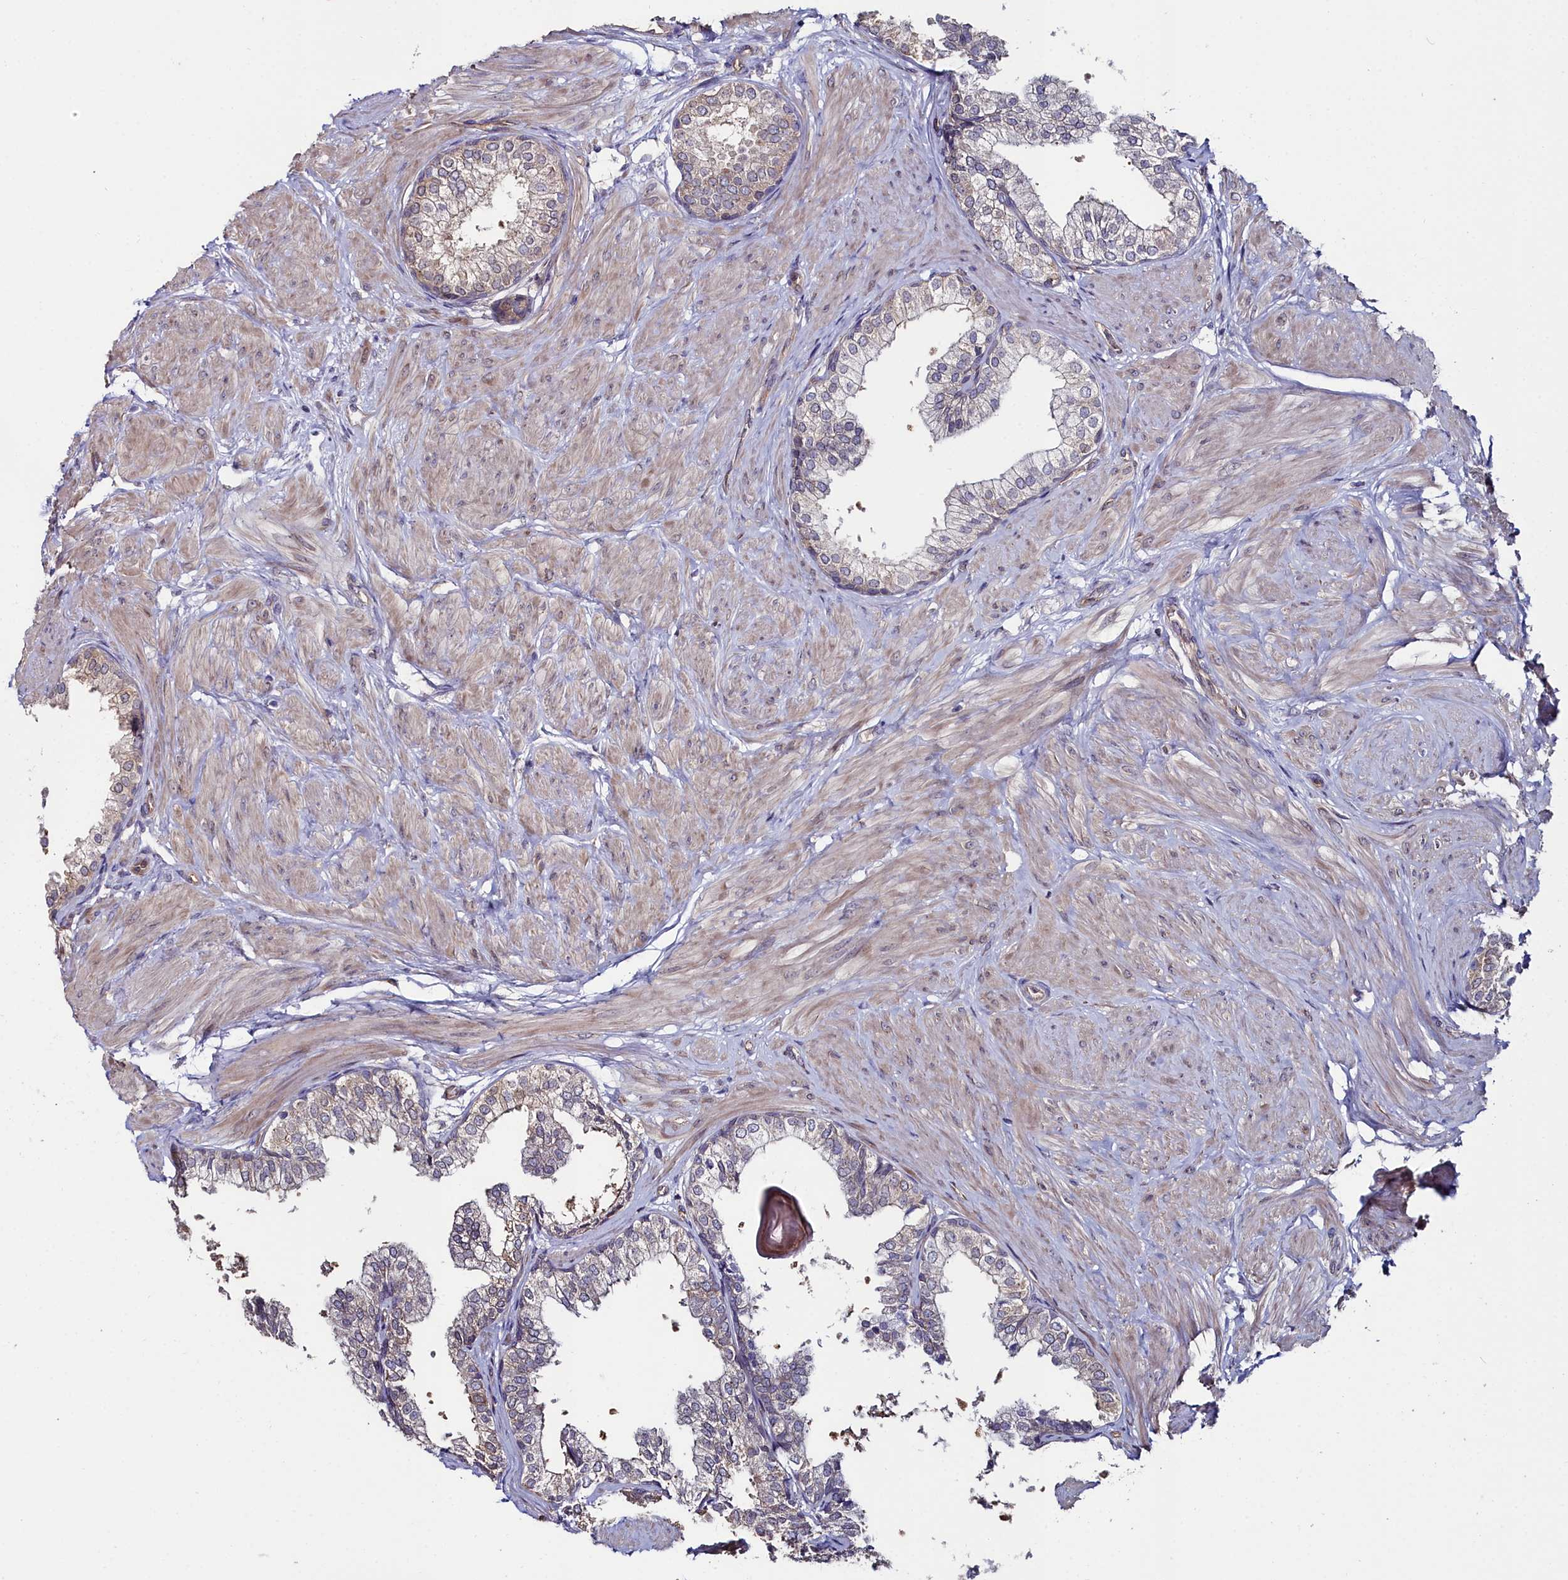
{"staining": {"intensity": "moderate", "quantity": "<25%", "location": "cytoplasmic/membranous"}, "tissue": "prostate", "cell_type": "Glandular cells", "image_type": "normal", "snomed": [{"axis": "morphology", "description": "Normal tissue, NOS"}, {"axis": "topography", "description": "Prostate"}], "caption": "Immunohistochemistry of unremarkable human prostate demonstrates low levels of moderate cytoplasmic/membranous expression in approximately <25% of glandular cells. The protein is stained brown, and the nuclei are stained in blue (DAB IHC with brightfield microscopy, high magnification).", "gene": "C4orf19", "patient": {"sex": "male", "age": 48}}